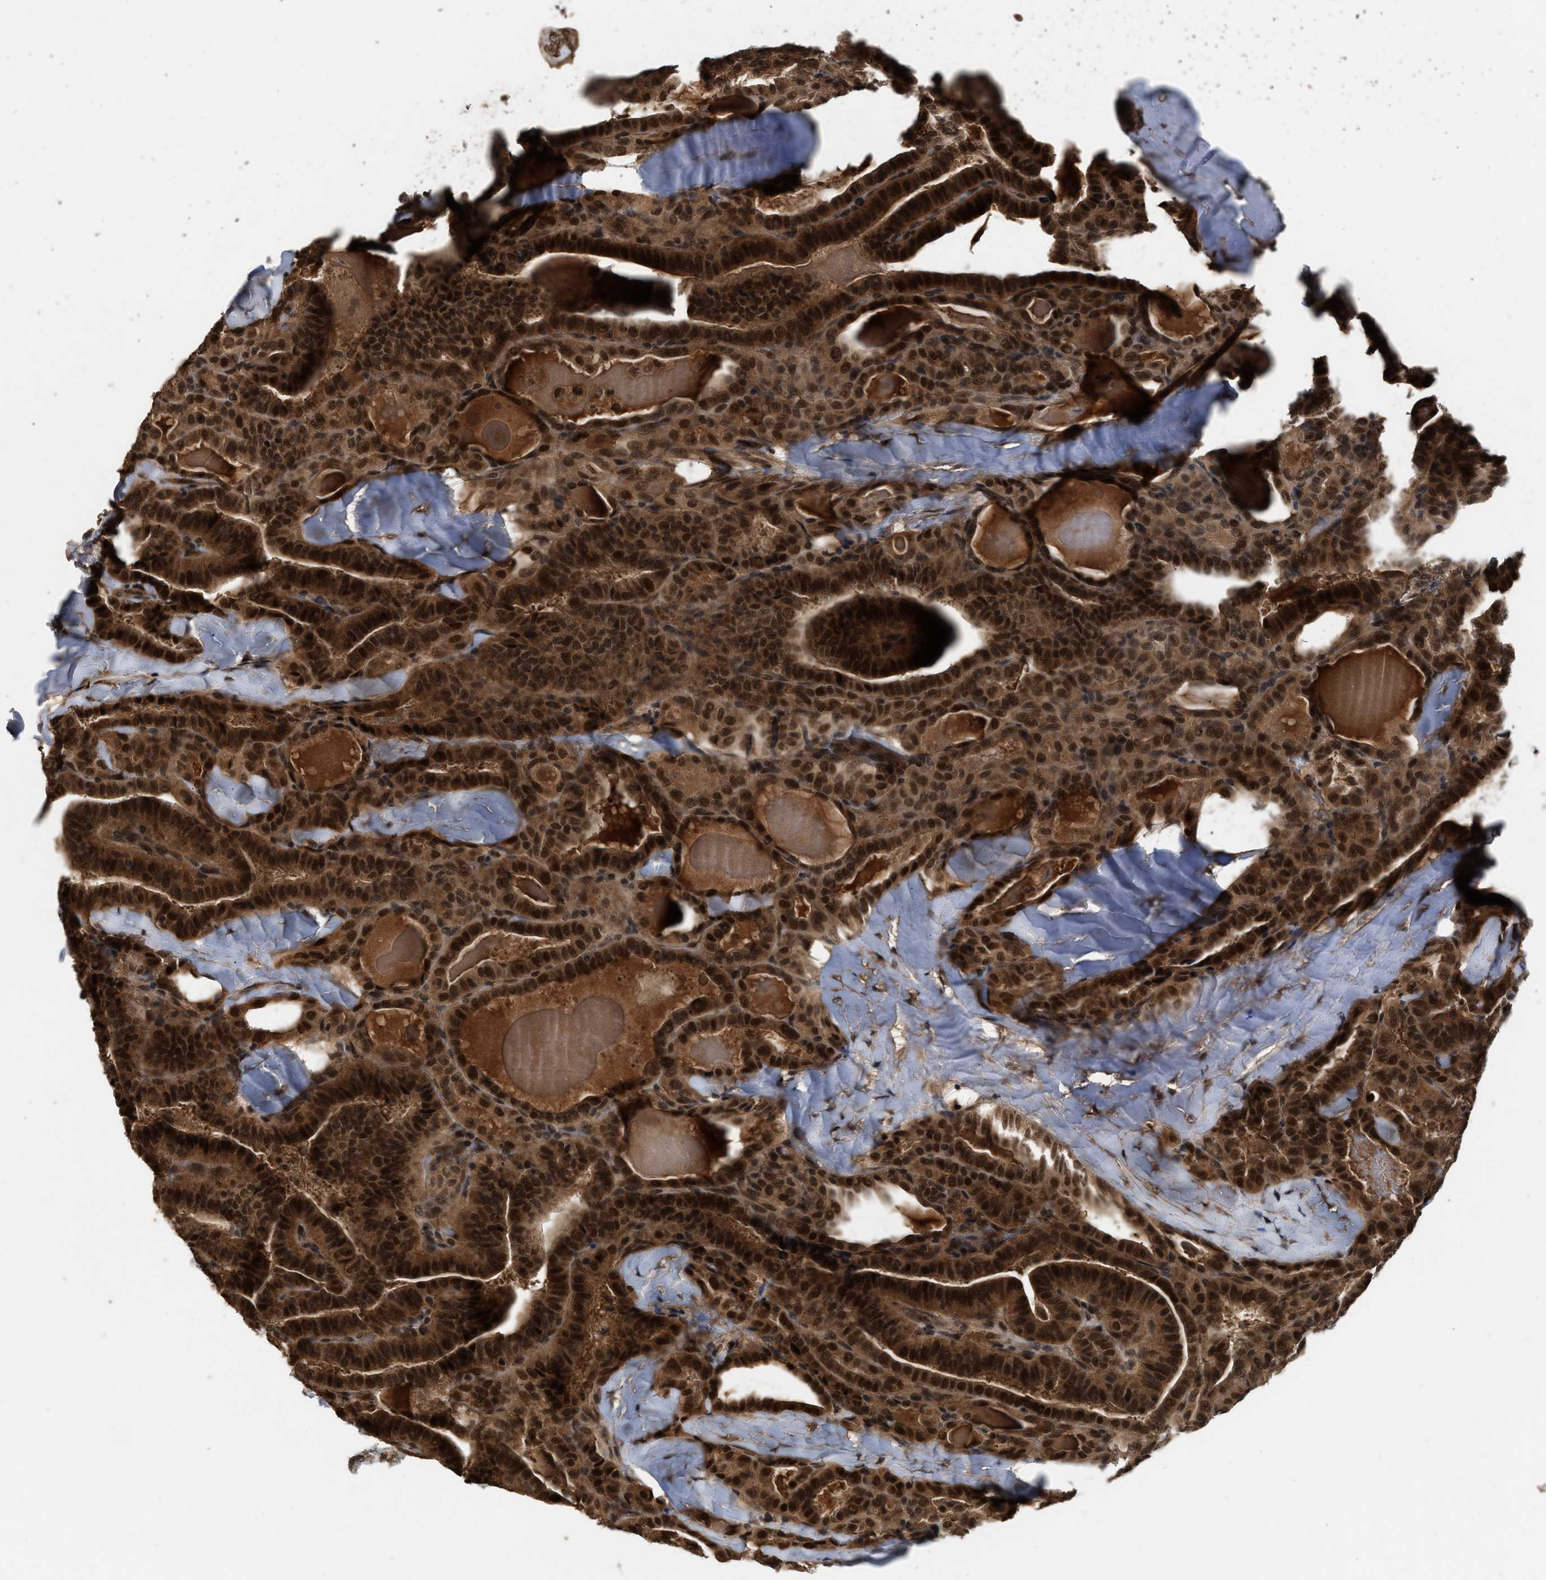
{"staining": {"intensity": "strong", "quantity": ">75%", "location": "cytoplasmic/membranous,nuclear"}, "tissue": "thyroid cancer", "cell_type": "Tumor cells", "image_type": "cancer", "snomed": [{"axis": "morphology", "description": "Papillary adenocarcinoma, NOS"}, {"axis": "topography", "description": "Thyroid gland"}], "caption": "IHC image of neoplastic tissue: thyroid papillary adenocarcinoma stained using IHC exhibits high levels of strong protein expression localized specifically in the cytoplasmic/membranous and nuclear of tumor cells, appearing as a cytoplasmic/membranous and nuclear brown color.", "gene": "RUSC2", "patient": {"sex": "male", "age": 77}}